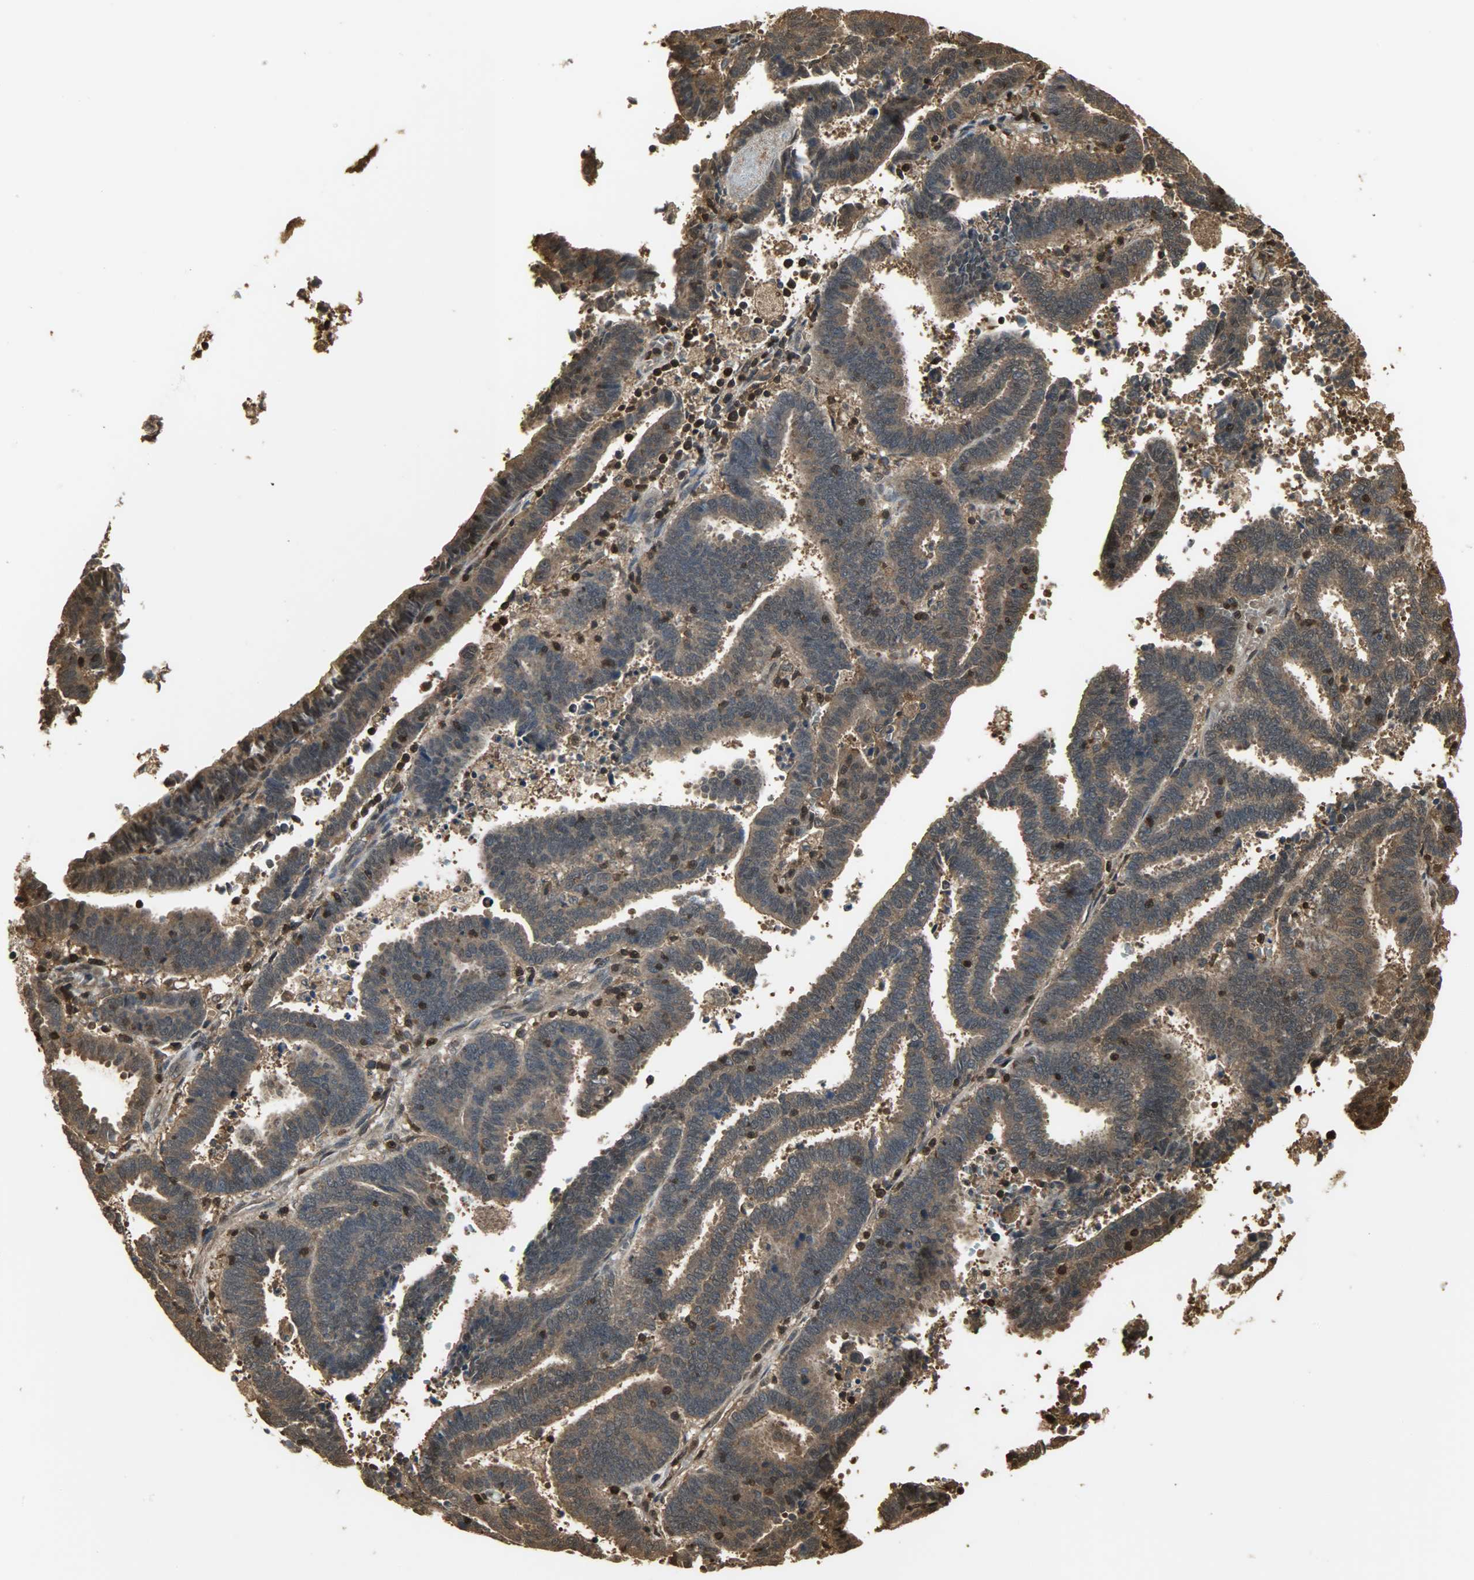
{"staining": {"intensity": "moderate", "quantity": ">75%", "location": "cytoplasmic/membranous,nuclear"}, "tissue": "endometrial cancer", "cell_type": "Tumor cells", "image_type": "cancer", "snomed": [{"axis": "morphology", "description": "Adenocarcinoma, NOS"}, {"axis": "topography", "description": "Uterus"}], "caption": "A photomicrograph showing moderate cytoplasmic/membranous and nuclear expression in about >75% of tumor cells in endometrial cancer (adenocarcinoma), as visualized by brown immunohistochemical staining.", "gene": "YWHAZ", "patient": {"sex": "female", "age": 83}}